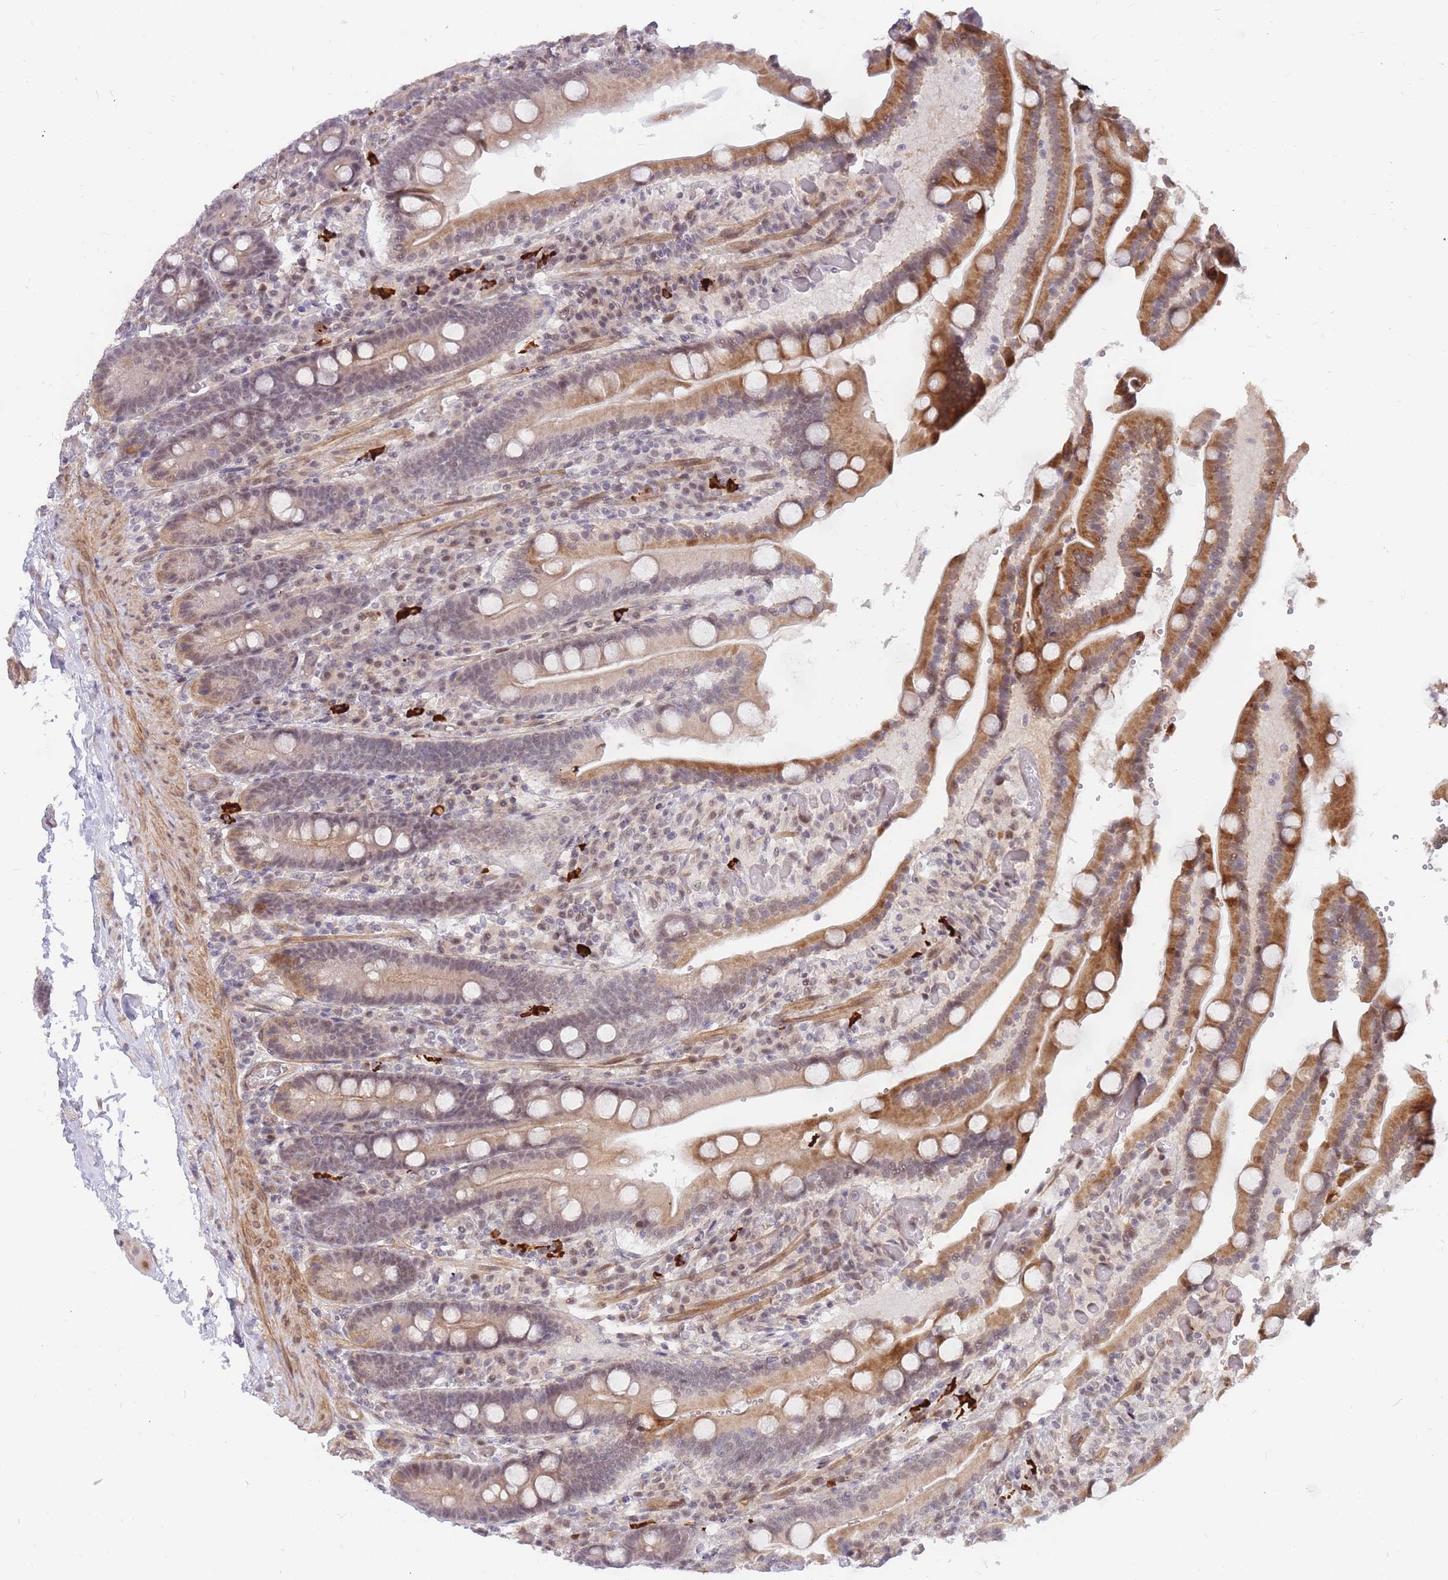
{"staining": {"intensity": "moderate", "quantity": ">75%", "location": "cytoplasmic/membranous,nuclear"}, "tissue": "duodenum", "cell_type": "Glandular cells", "image_type": "normal", "snomed": [{"axis": "morphology", "description": "Normal tissue, NOS"}, {"axis": "topography", "description": "Duodenum"}], "caption": "Brown immunohistochemical staining in unremarkable duodenum displays moderate cytoplasmic/membranous,nuclear staining in about >75% of glandular cells.", "gene": "ERICH6B", "patient": {"sex": "female", "age": 62}}